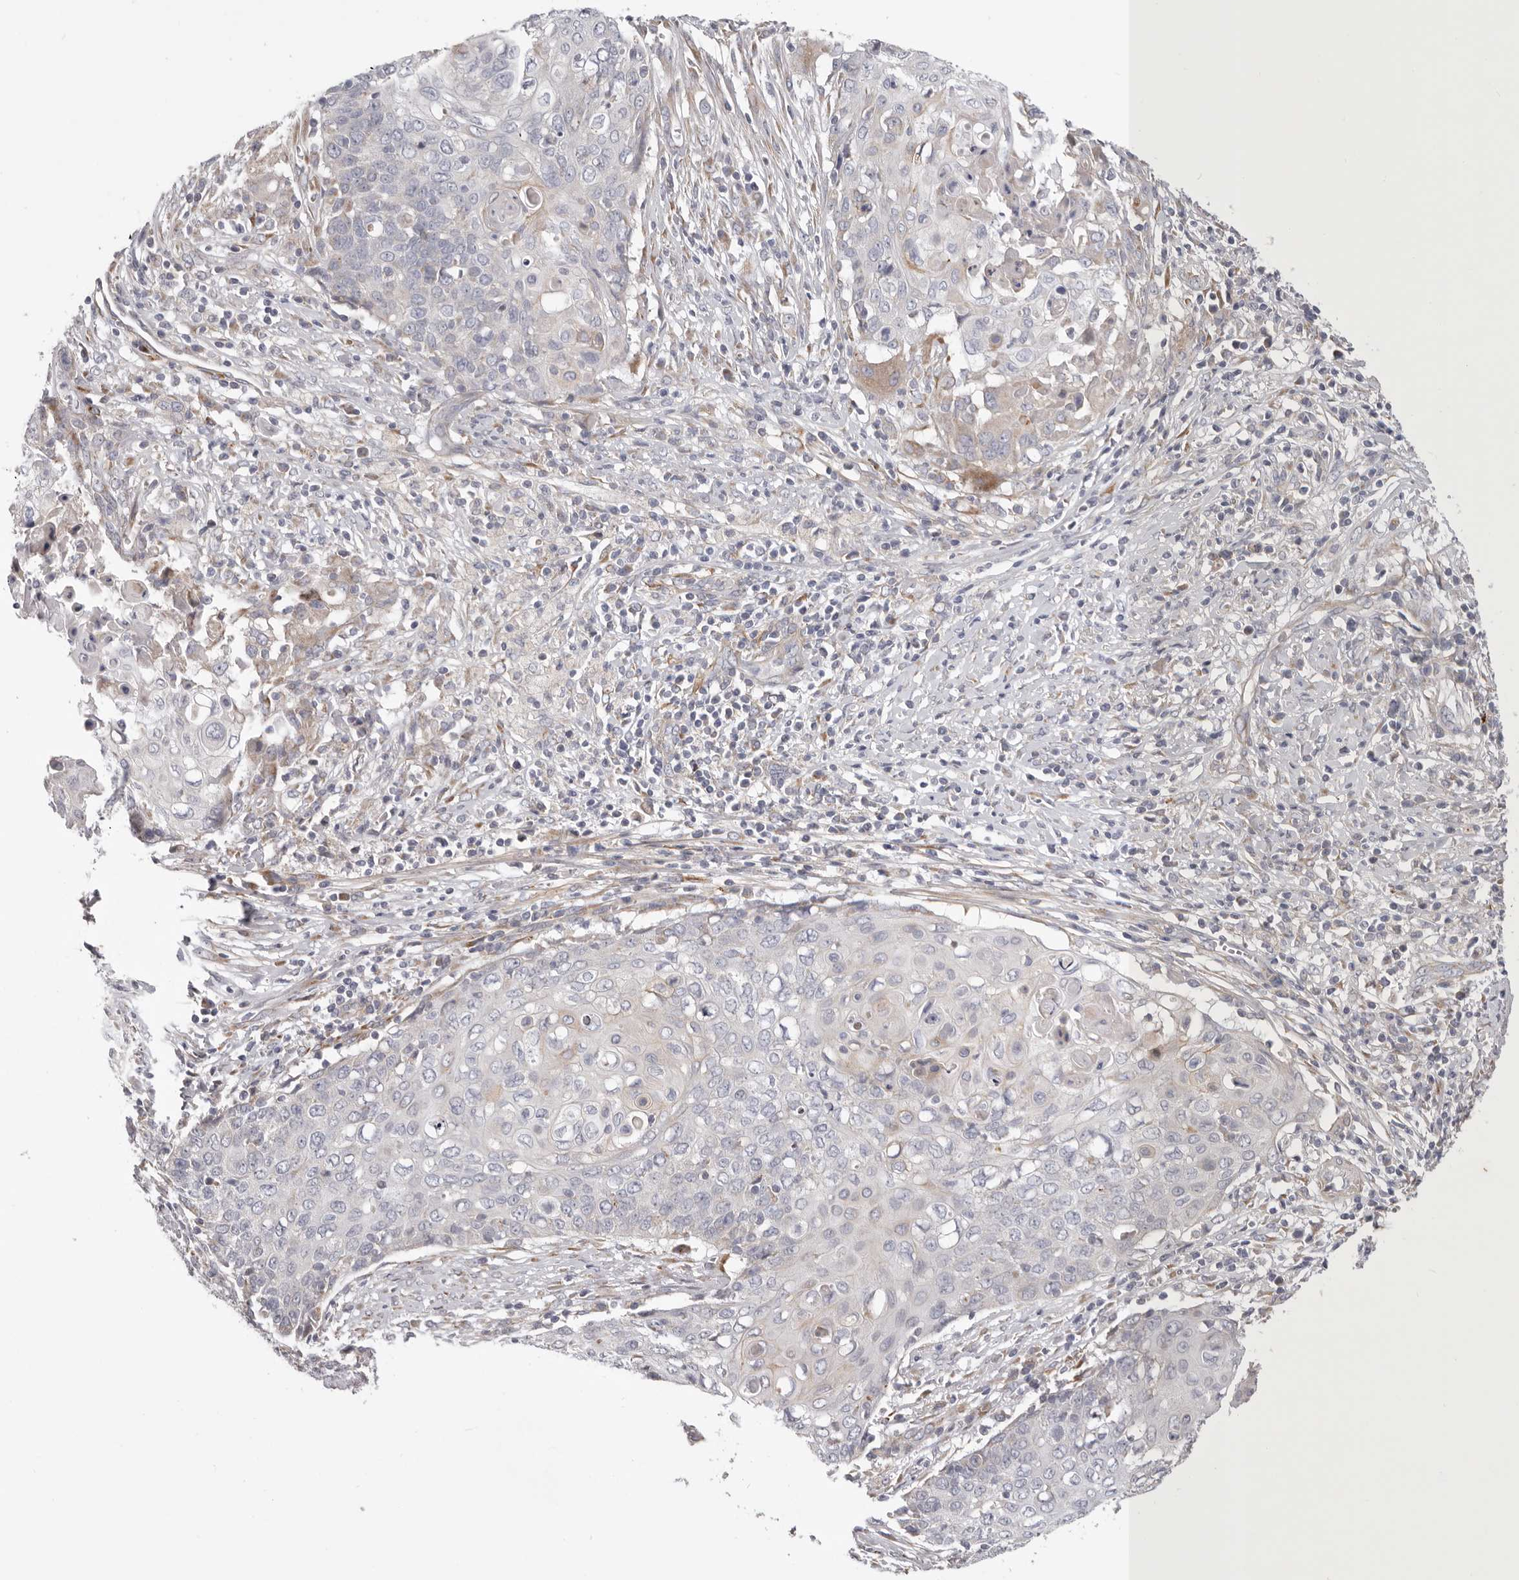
{"staining": {"intensity": "negative", "quantity": "none", "location": "none"}, "tissue": "cervical cancer", "cell_type": "Tumor cells", "image_type": "cancer", "snomed": [{"axis": "morphology", "description": "Squamous cell carcinoma, NOS"}, {"axis": "topography", "description": "Cervix"}], "caption": "IHC photomicrograph of squamous cell carcinoma (cervical) stained for a protein (brown), which exhibits no positivity in tumor cells.", "gene": "MRPS10", "patient": {"sex": "female", "age": 39}}